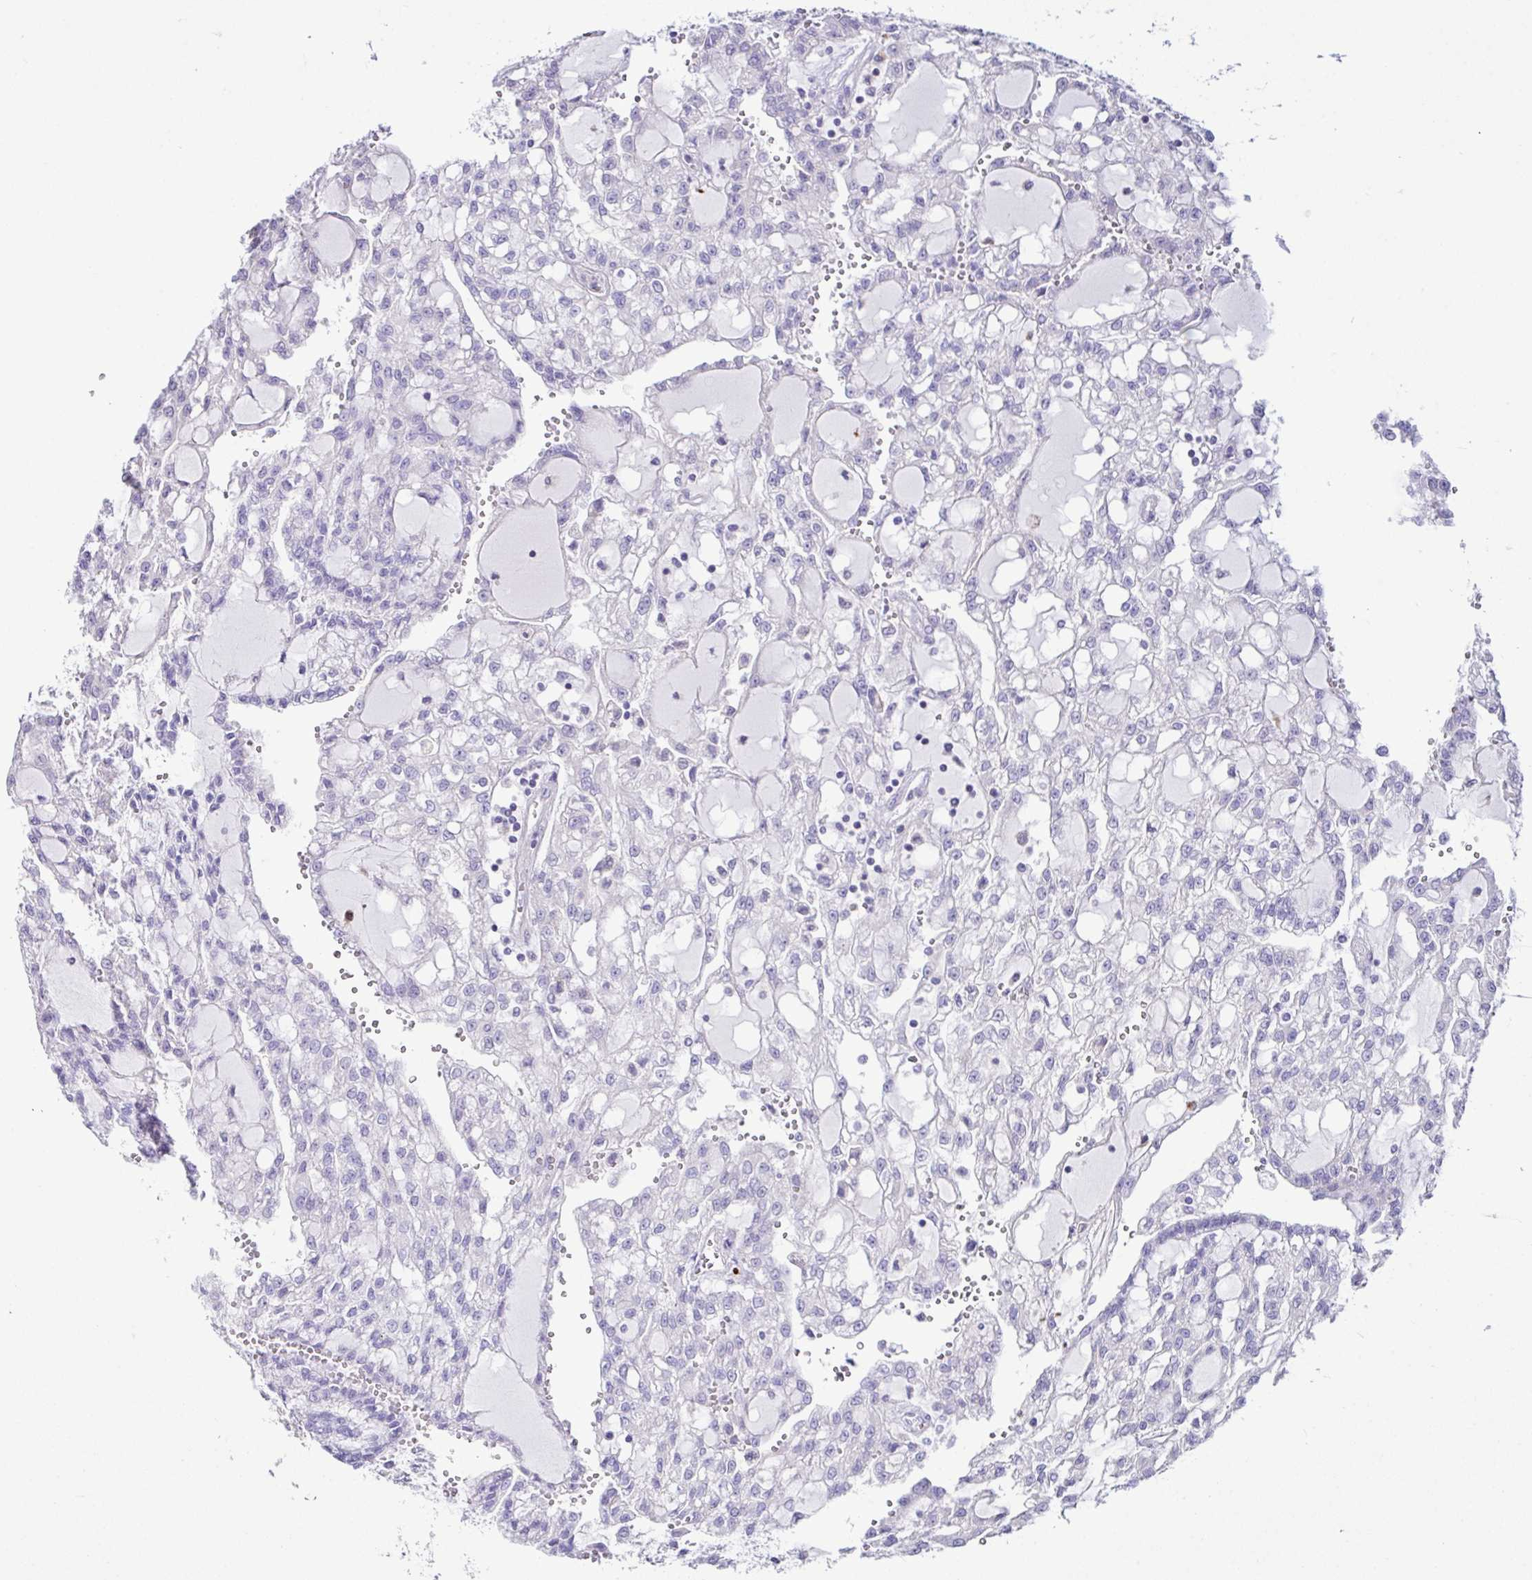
{"staining": {"intensity": "negative", "quantity": "none", "location": "none"}, "tissue": "renal cancer", "cell_type": "Tumor cells", "image_type": "cancer", "snomed": [{"axis": "morphology", "description": "Adenocarcinoma, NOS"}, {"axis": "topography", "description": "Kidney"}], "caption": "The IHC photomicrograph has no significant staining in tumor cells of renal adenocarcinoma tissue.", "gene": "D2HGDH", "patient": {"sex": "male", "age": 63}}